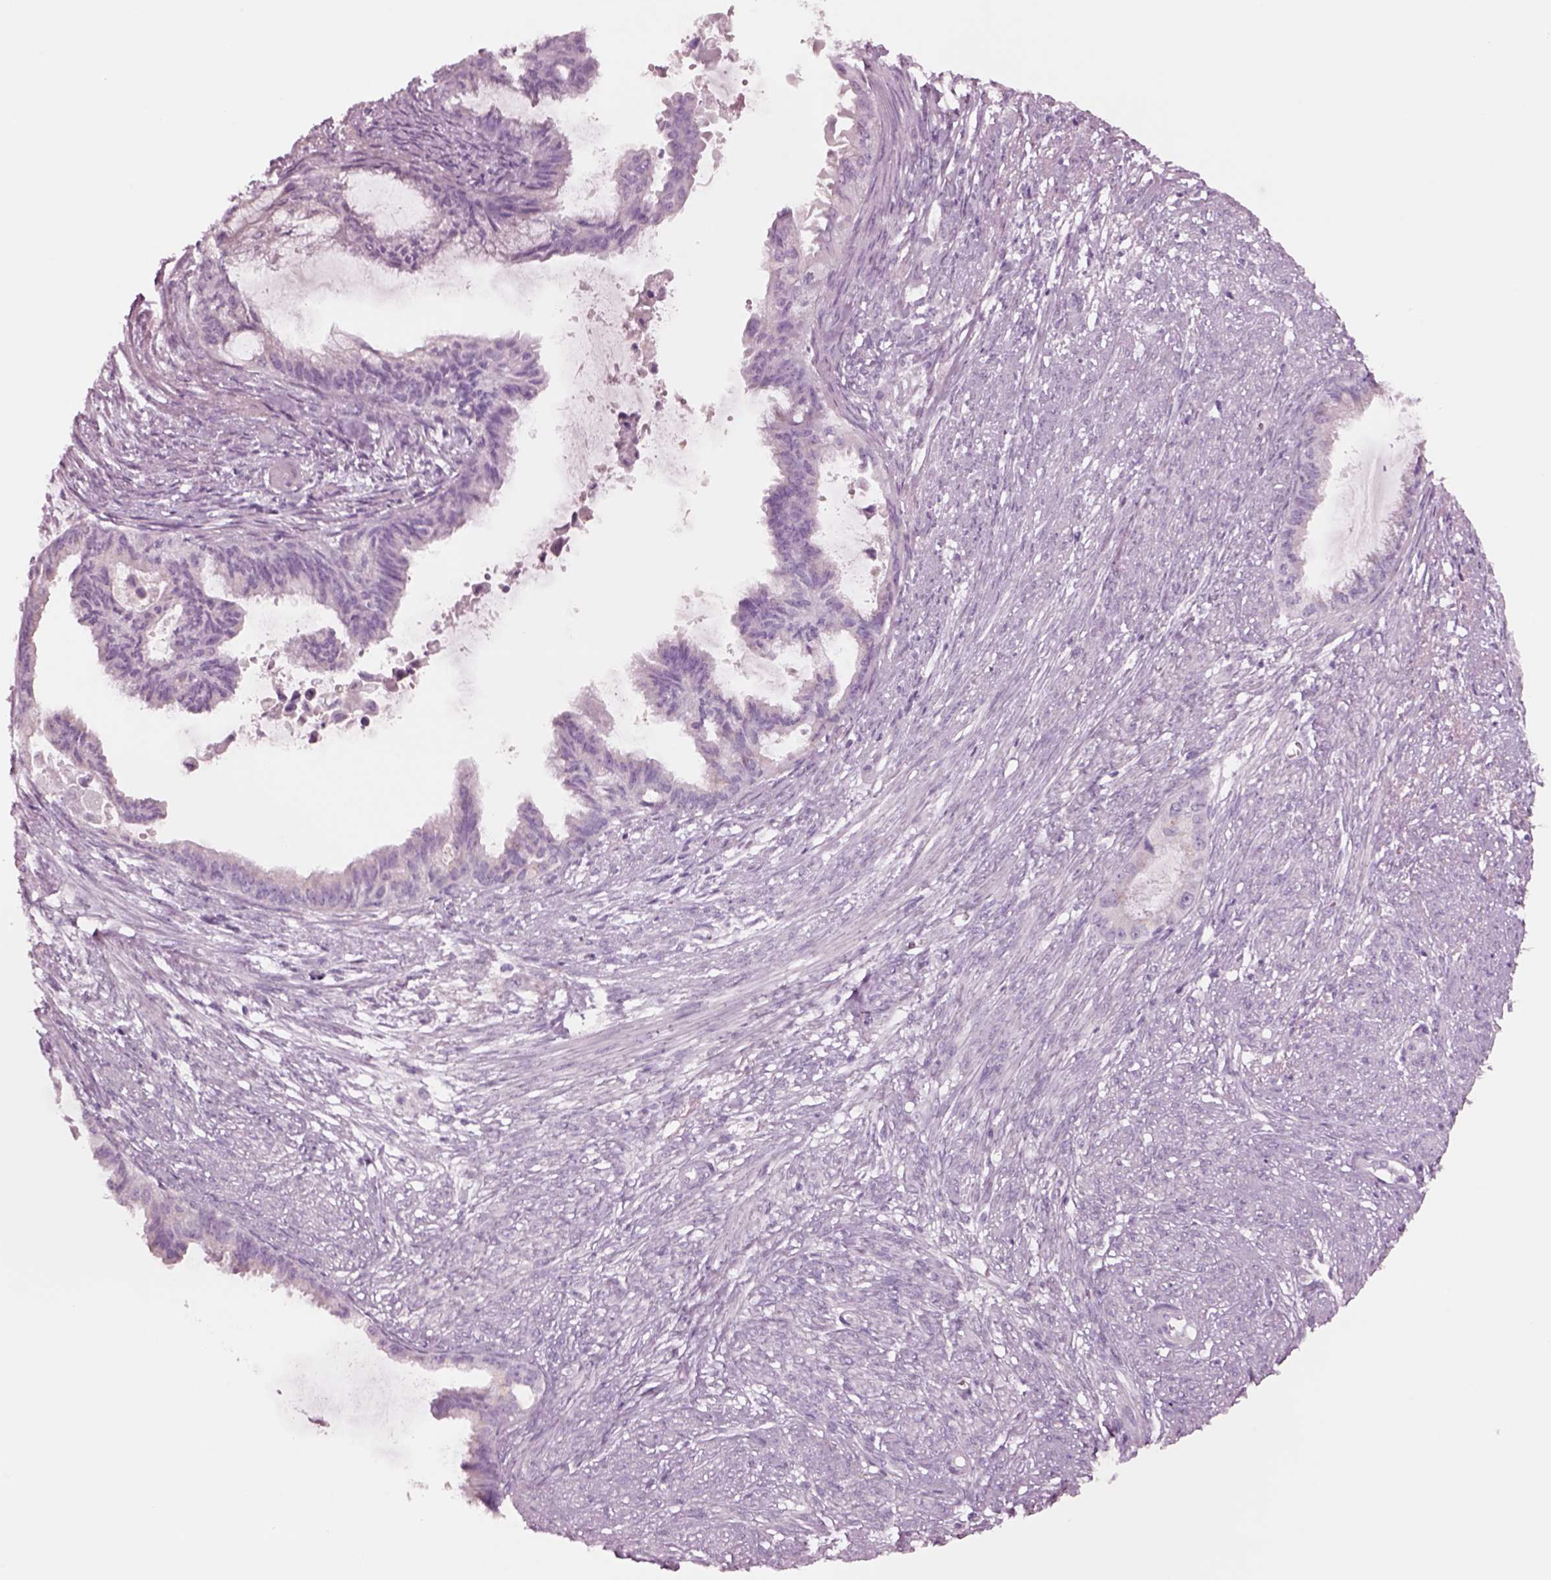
{"staining": {"intensity": "negative", "quantity": "none", "location": "none"}, "tissue": "endometrial cancer", "cell_type": "Tumor cells", "image_type": "cancer", "snomed": [{"axis": "morphology", "description": "Adenocarcinoma, NOS"}, {"axis": "topography", "description": "Endometrium"}], "caption": "IHC of endometrial adenocarcinoma reveals no expression in tumor cells. (DAB (3,3'-diaminobenzidine) IHC, high magnification).", "gene": "NMRK2", "patient": {"sex": "female", "age": 86}}